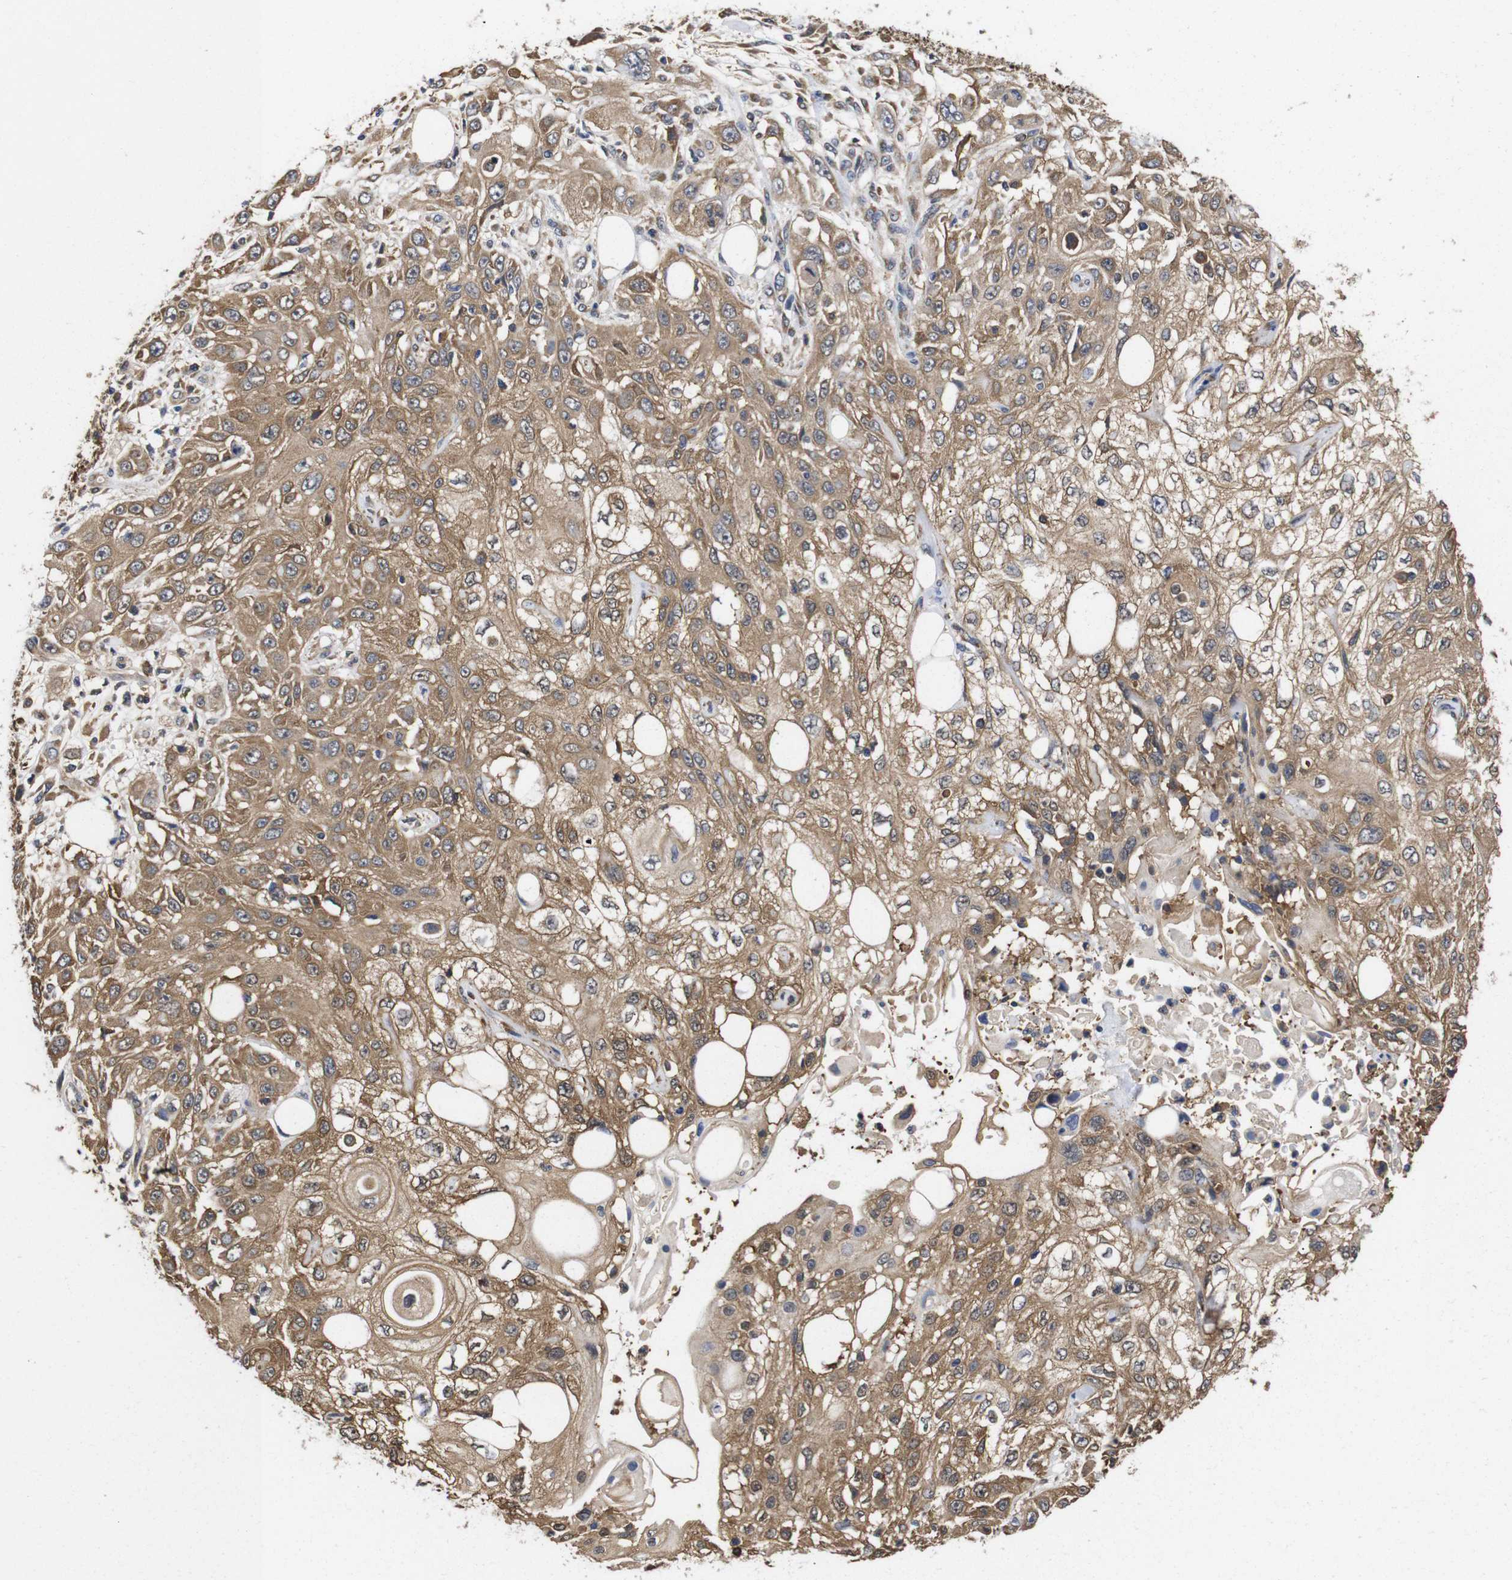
{"staining": {"intensity": "moderate", "quantity": ">75%", "location": "cytoplasmic/membranous"}, "tissue": "skin cancer", "cell_type": "Tumor cells", "image_type": "cancer", "snomed": [{"axis": "morphology", "description": "Squamous cell carcinoma, NOS"}, {"axis": "topography", "description": "Skin"}], "caption": "Squamous cell carcinoma (skin) was stained to show a protein in brown. There is medium levels of moderate cytoplasmic/membranous expression in approximately >75% of tumor cells. (Brightfield microscopy of DAB IHC at high magnification).", "gene": "LRRCC1", "patient": {"sex": "male", "age": 75}}